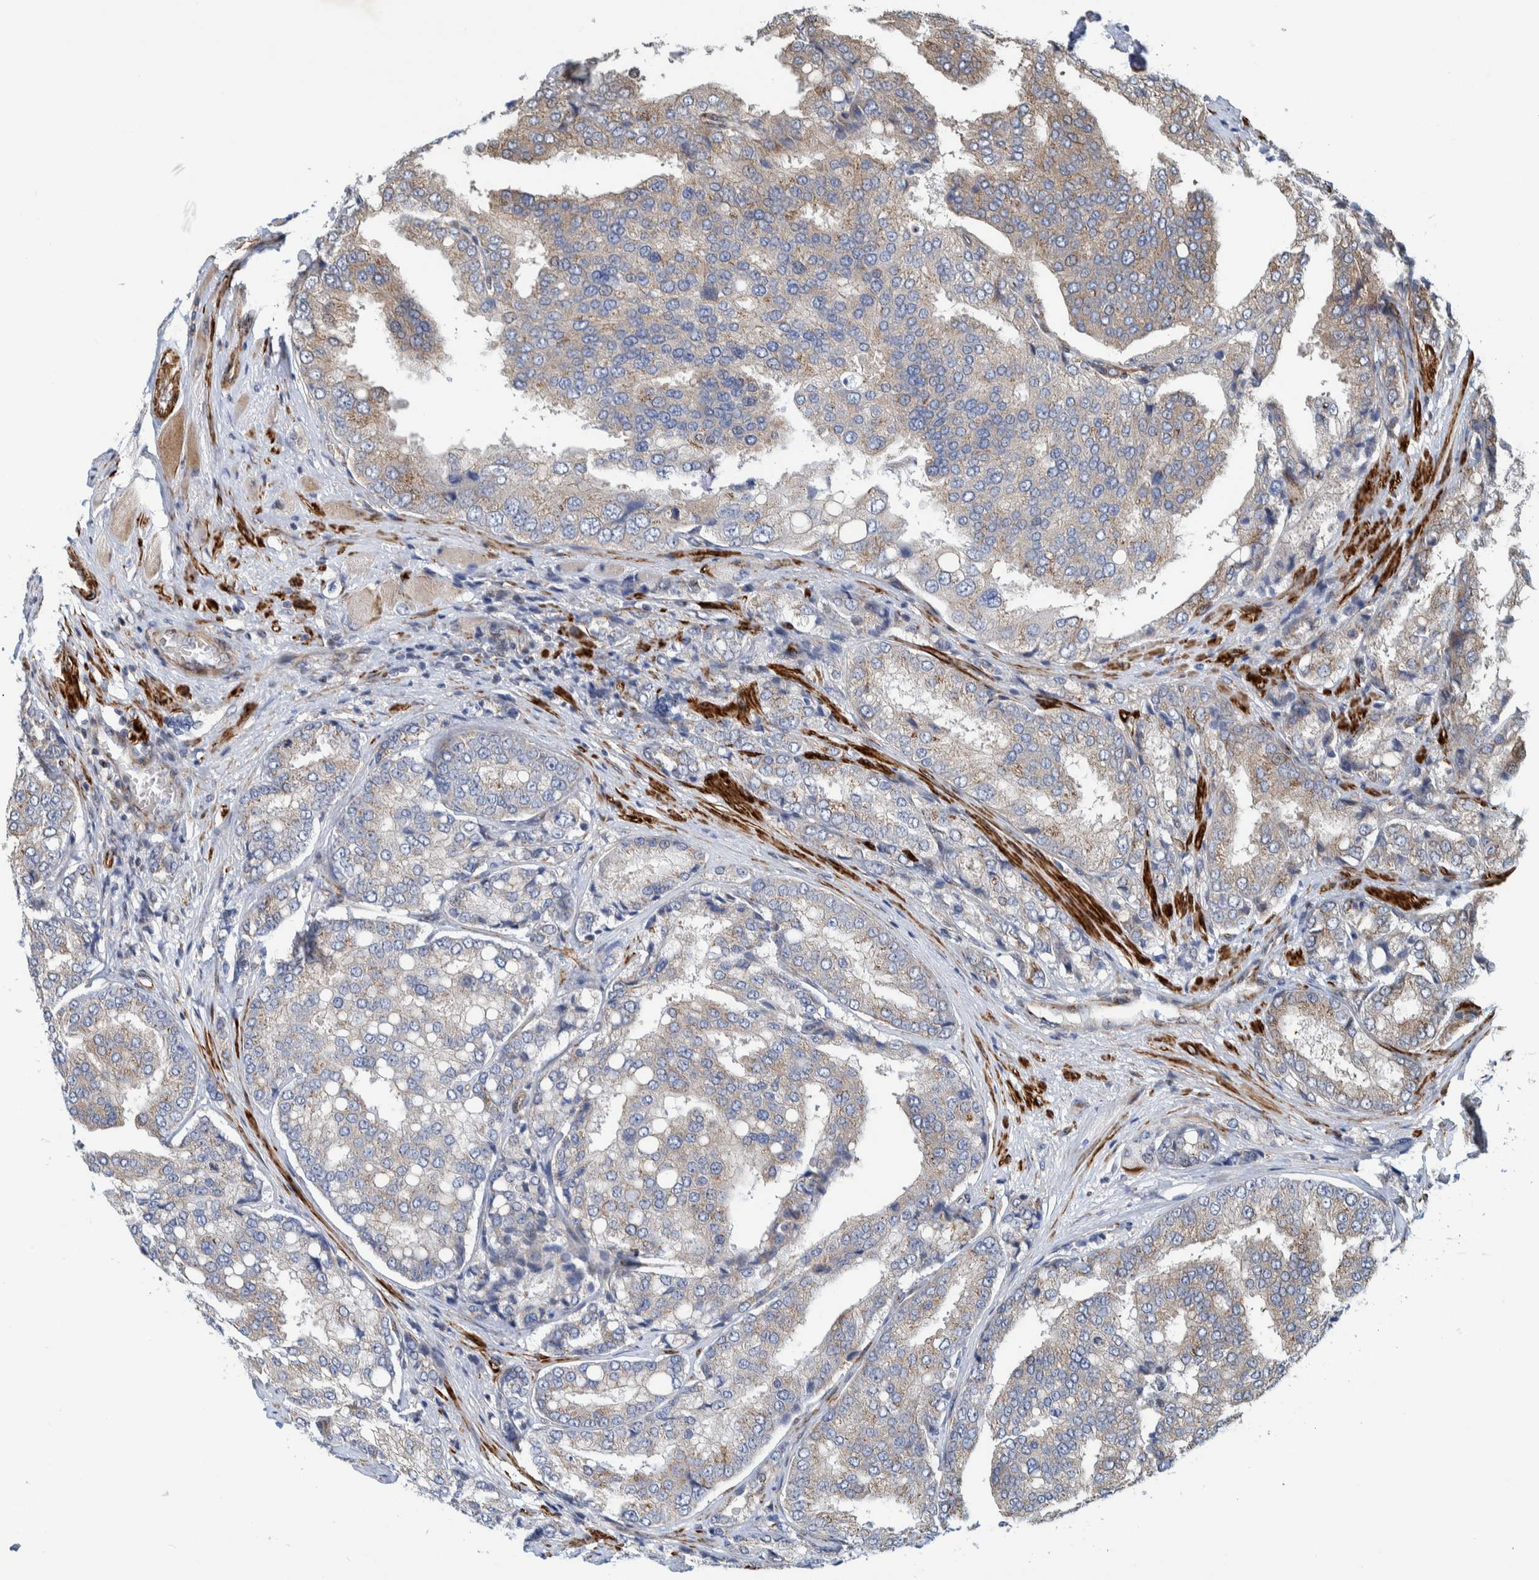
{"staining": {"intensity": "weak", "quantity": "25%-75%", "location": "cytoplasmic/membranous"}, "tissue": "prostate cancer", "cell_type": "Tumor cells", "image_type": "cancer", "snomed": [{"axis": "morphology", "description": "Adenocarcinoma, High grade"}, {"axis": "topography", "description": "Prostate"}], "caption": "Immunohistochemical staining of prostate cancer shows weak cytoplasmic/membranous protein expression in about 25%-75% of tumor cells.", "gene": "CCDC57", "patient": {"sex": "male", "age": 50}}